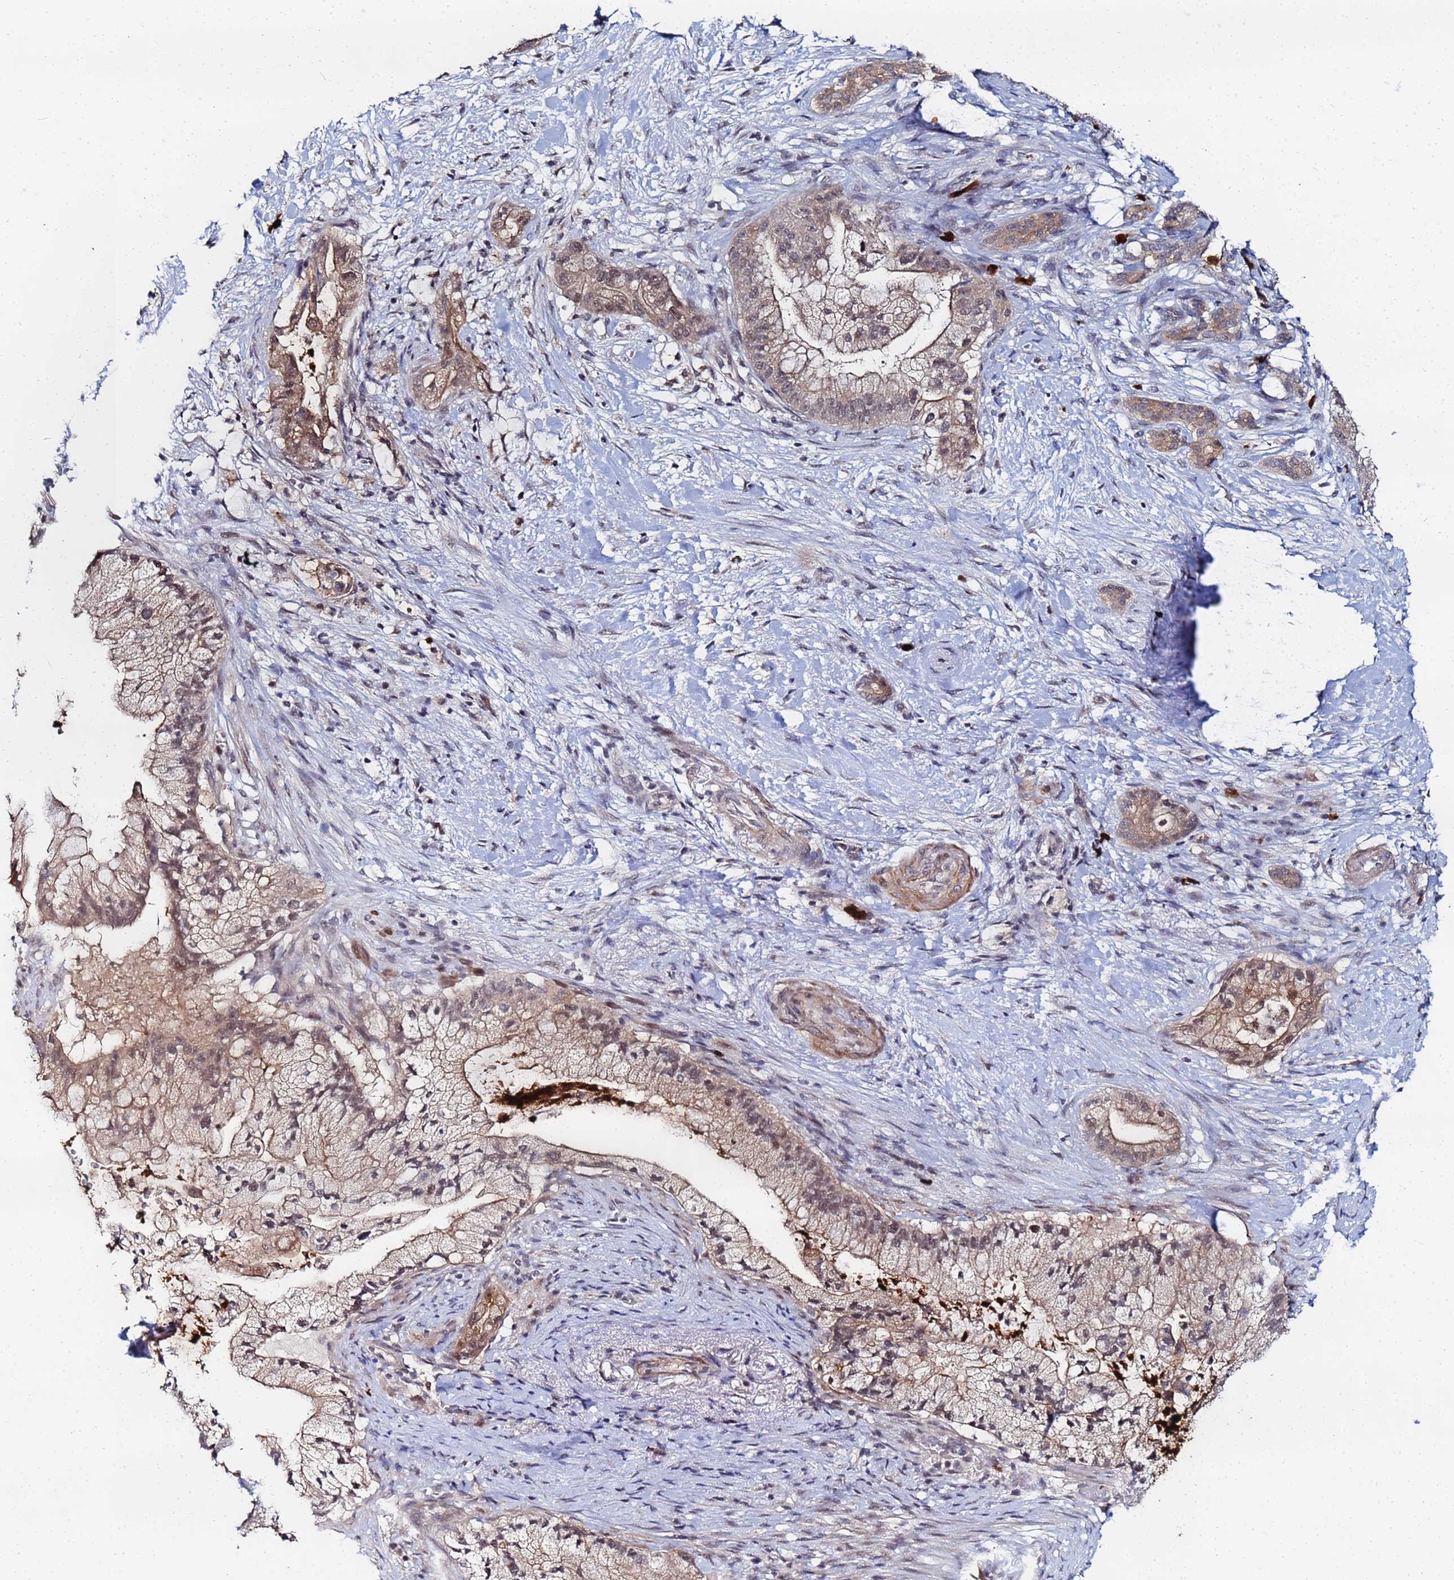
{"staining": {"intensity": "moderate", "quantity": ">75%", "location": "cytoplasmic/membranous"}, "tissue": "pancreatic cancer", "cell_type": "Tumor cells", "image_type": "cancer", "snomed": [{"axis": "morphology", "description": "Adenocarcinoma, NOS"}, {"axis": "topography", "description": "Pancreas"}], "caption": "Human pancreatic cancer (adenocarcinoma) stained with a brown dye shows moderate cytoplasmic/membranous positive staining in about >75% of tumor cells.", "gene": "MTCL1", "patient": {"sex": "male", "age": 44}}